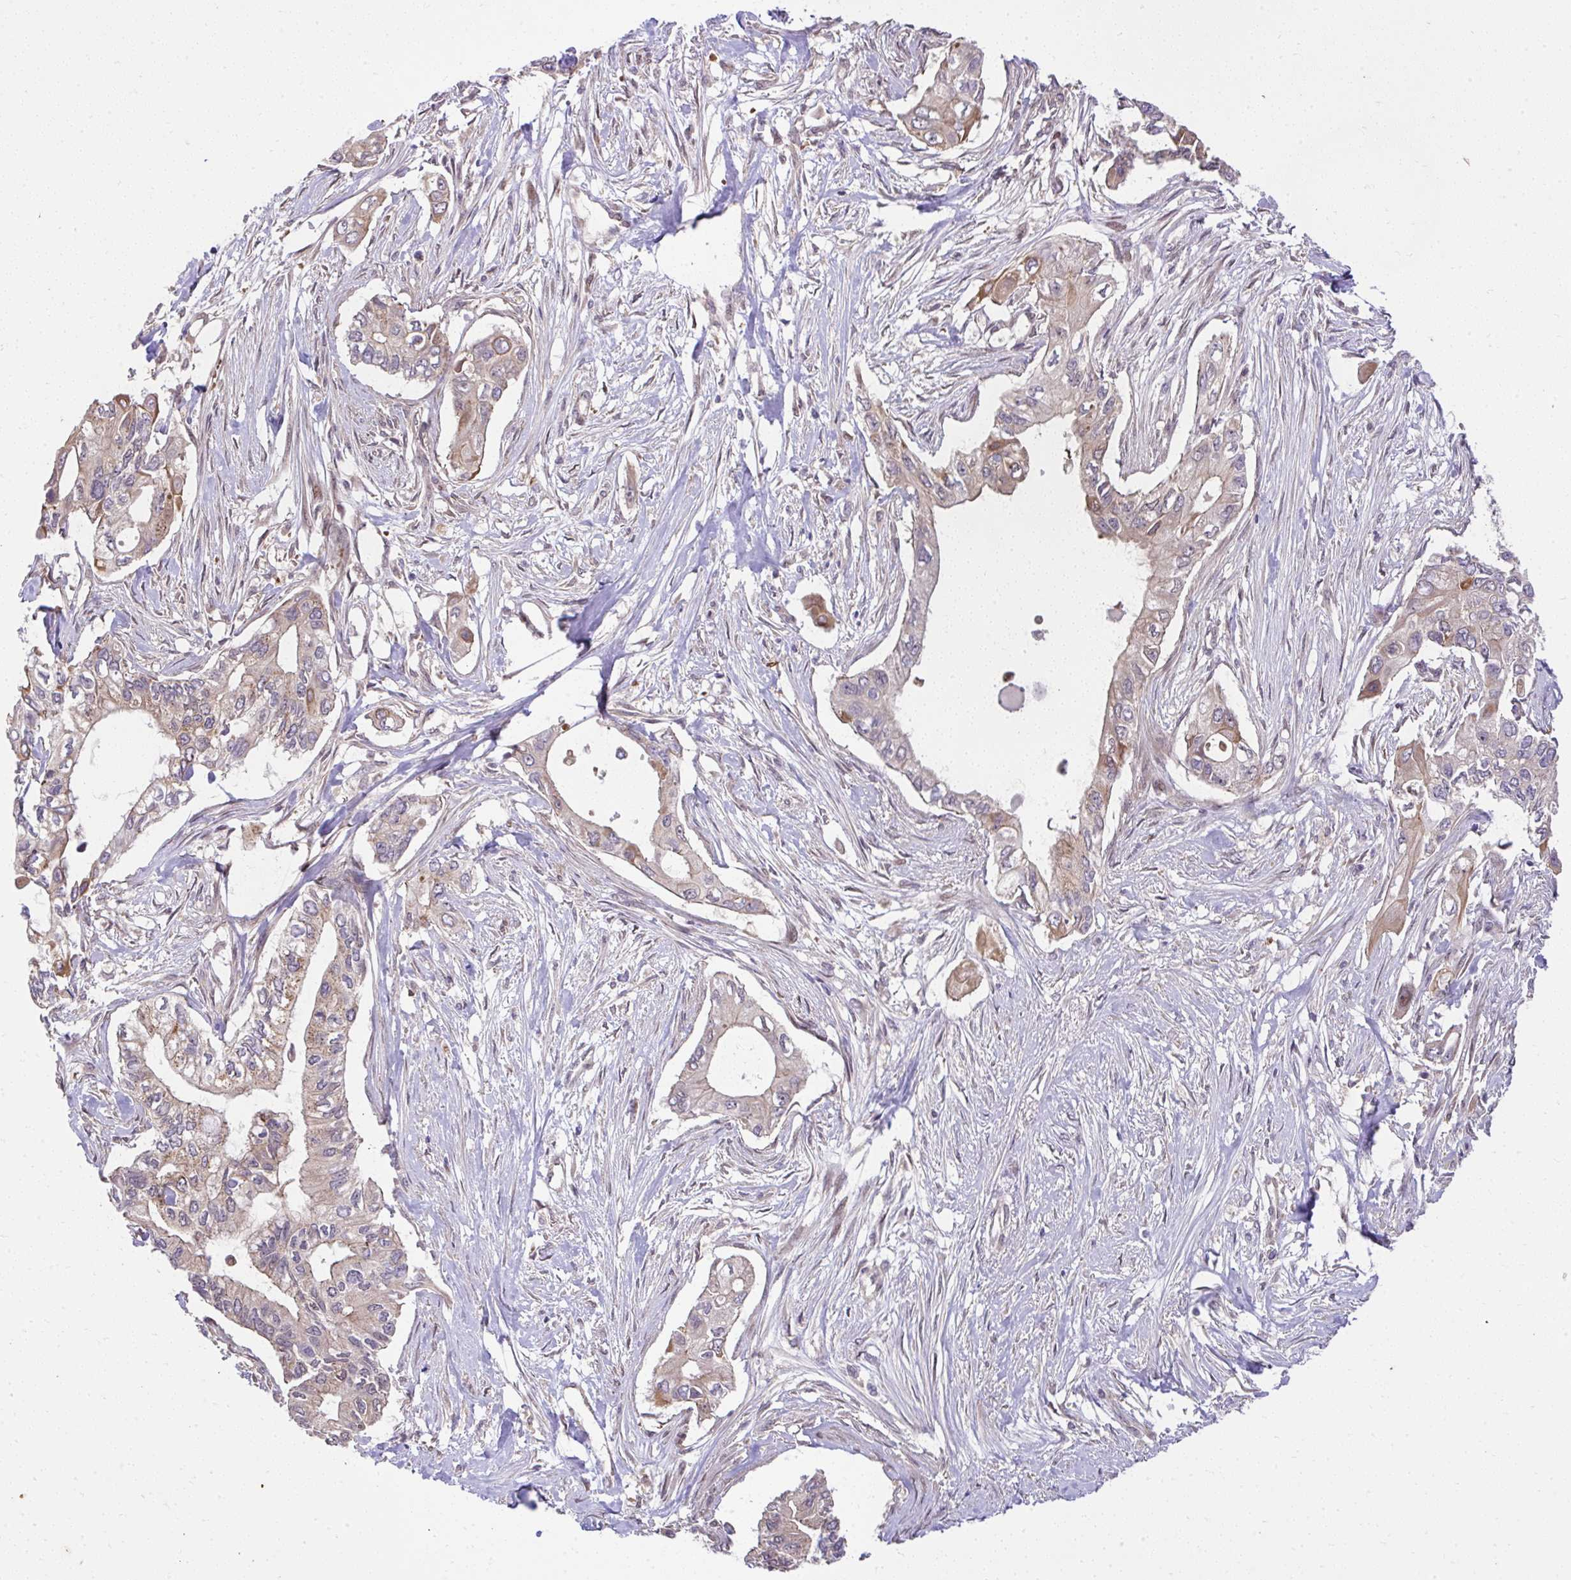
{"staining": {"intensity": "weak", "quantity": "25%-75%", "location": "cytoplasmic/membranous"}, "tissue": "pancreatic cancer", "cell_type": "Tumor cells", "image_type": "cancer", "snomed": [{"axis": "morphology", "description": "Adenocarcinoma, NOS"}, {"axis": "topography", "description": "Pancreas"}], "caption": "Immunohistochemistry image of neoplastic tissue: human pancreatic adenocarcinoma stained using immunohistochemistry demonstrates low levels of weak protein expression localized specifically in the cytoplasmic/membranous of tumor cells, appearing as a cytoplasmic/membranous brown color.", "gene": "RDH14", "patient": {"sex": "female", "age": 63}}